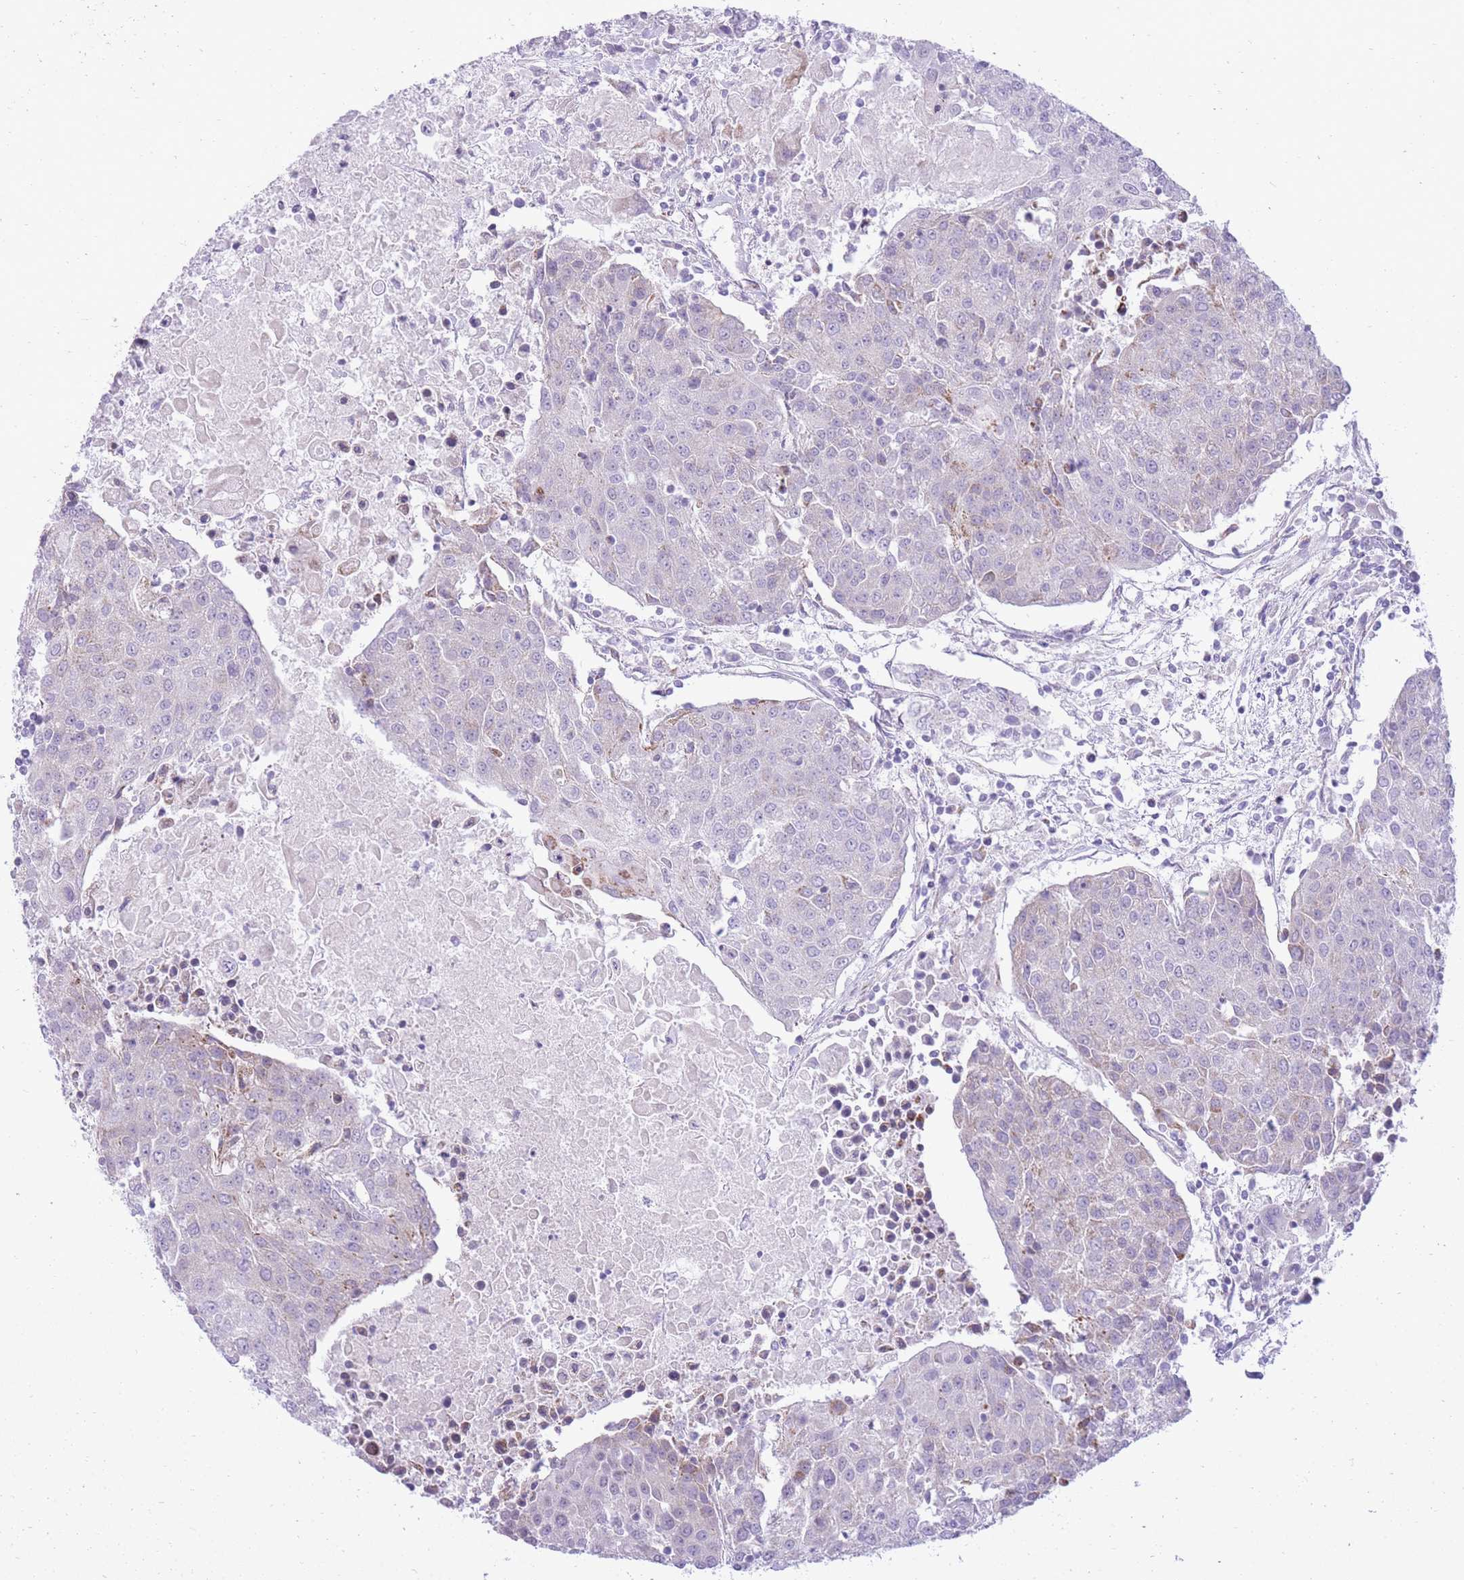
{"staining": {"intensity": "negative", "quantity": "none", "location": "none"}, "tissue": "urothelial cancer", "cell_type": "Tumor cells", "image_type": "cancer", "snomed": [{"axis": "morphology", "description": "Urothelial carcinoma, High grade"}, {"axis": "topography", "description": "Urinary bladder"}], "caption": "This is an immunohistochemistry micrograph of human urothelial cancer. There is no staining in tumor cells.", "gene": "DENND2D", "patient": {"sex": "female", "age": 85}}